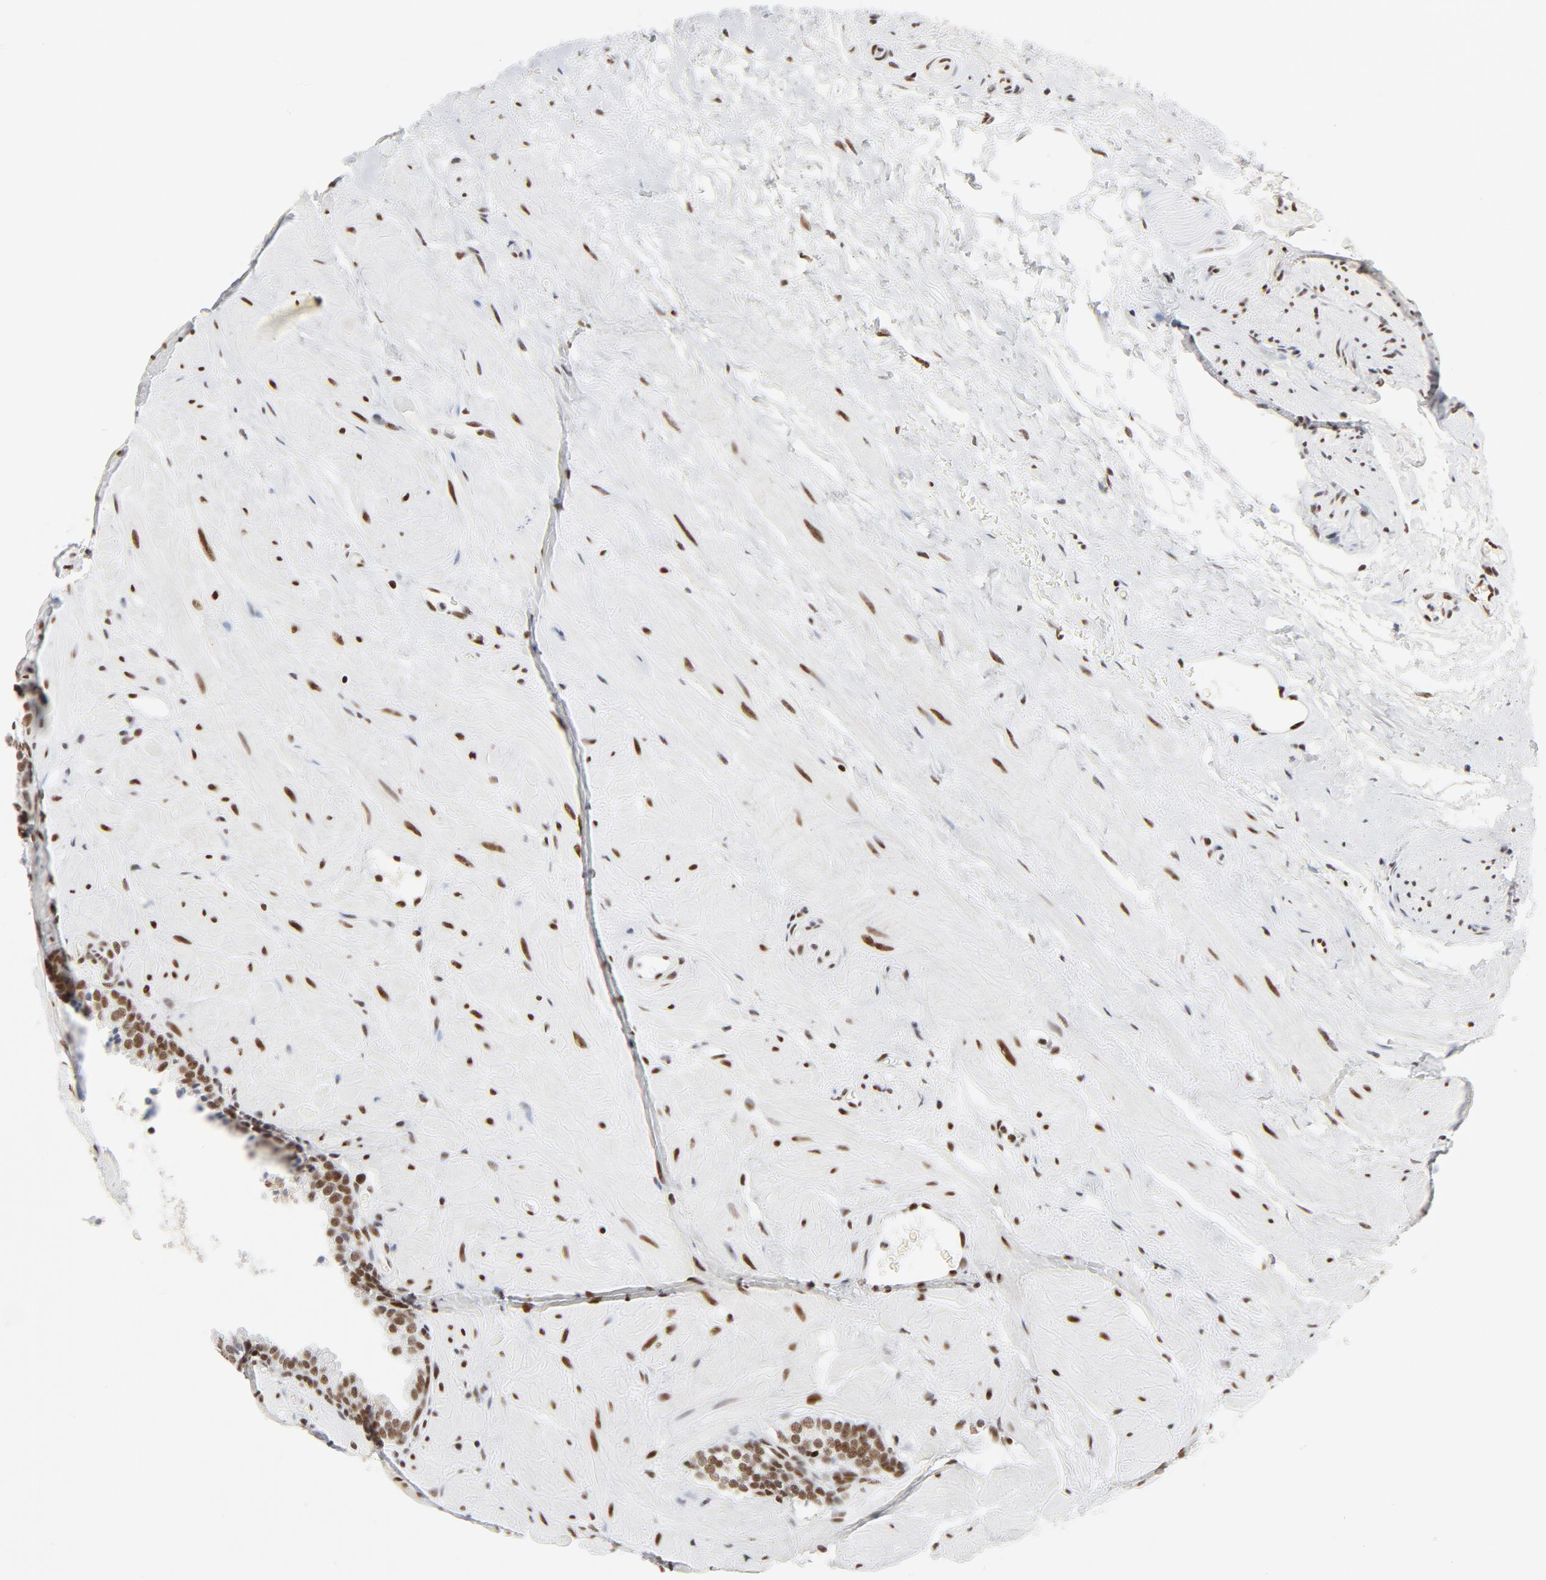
{"staining": {"intensity": "moderate", "quantity": ">75%", "location": "nuclear"}, "tissue": "prostate", "cell_type": "Glandular cells", "image_type": "normal", "snomed": [{"axis": "morphology", "description": "Normal tissue, NOS"}, {"axis": "topography", "description": "Prostate"}], "caption": "Protein analysis of normal prostate demonstrates moderate nuclear expression in approximately >75% of glandular cells.", "gene": "GTF2H1", "patient": {"sex": "male", "age": 60}}